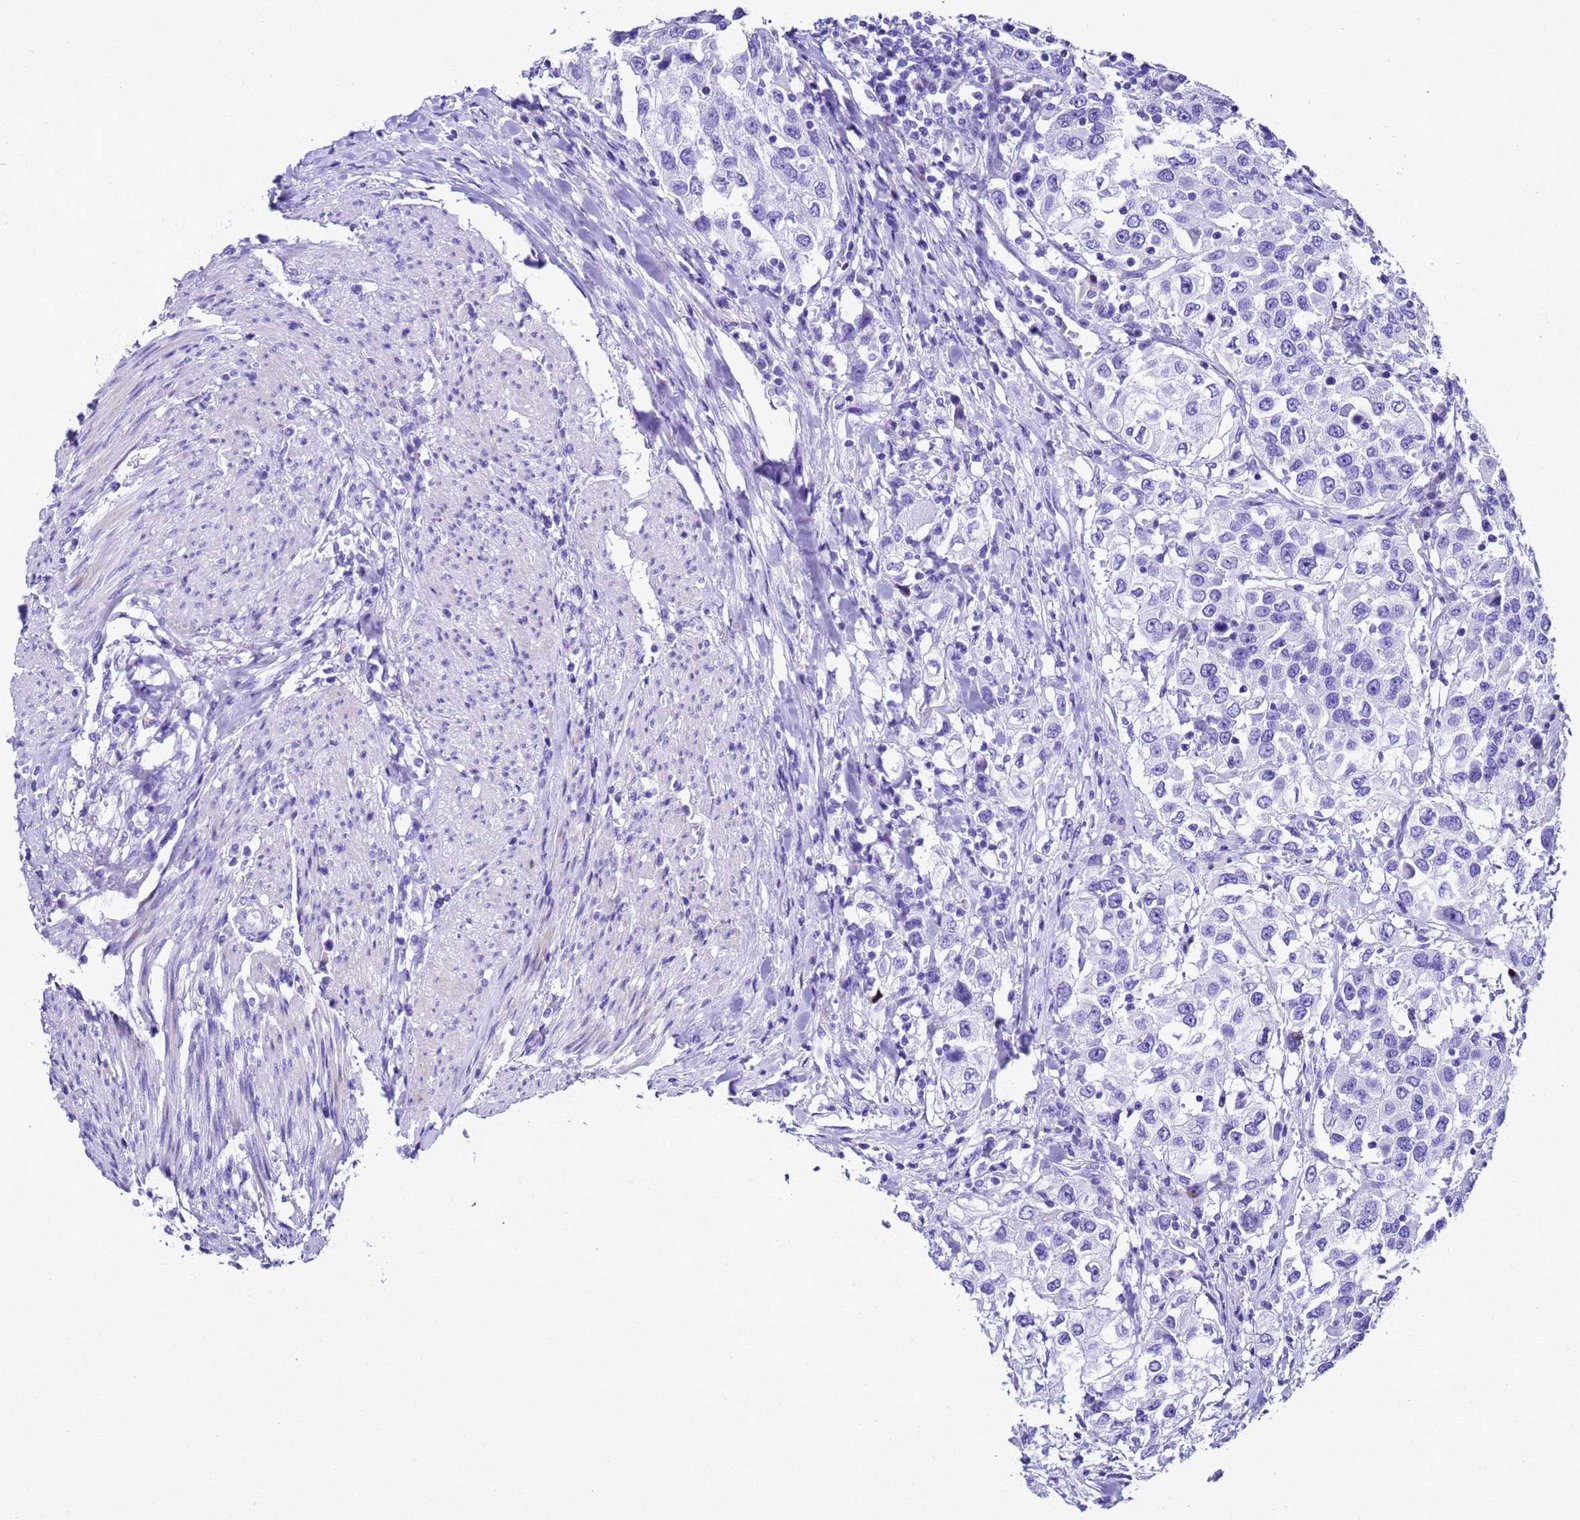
{"staining": {"intensity": "negative", "quantity": "none", "location": "none"}, "tissue": "urothelial cancer", "cell_type": "Tumor cells", "image_type": "cancer", "snomed": [{"axis": "morphology", "description": "Urothelial carcinoma, High grade"}, {"axis": "topography", "description": "Urinary bladder"}], "caption": "Immunohistochemical staining of urothelial cancer displays no significant staining in tumor cells. (Stains: DAB (3,3'-diaminobenzidine) immunohistochemistry (IHC) with hematoxylin counter stain, Microscopy: brightfield microscopy at high magnification).", "gene": "UGT2B10", "patient": {"sex": "female", "age": 80}}